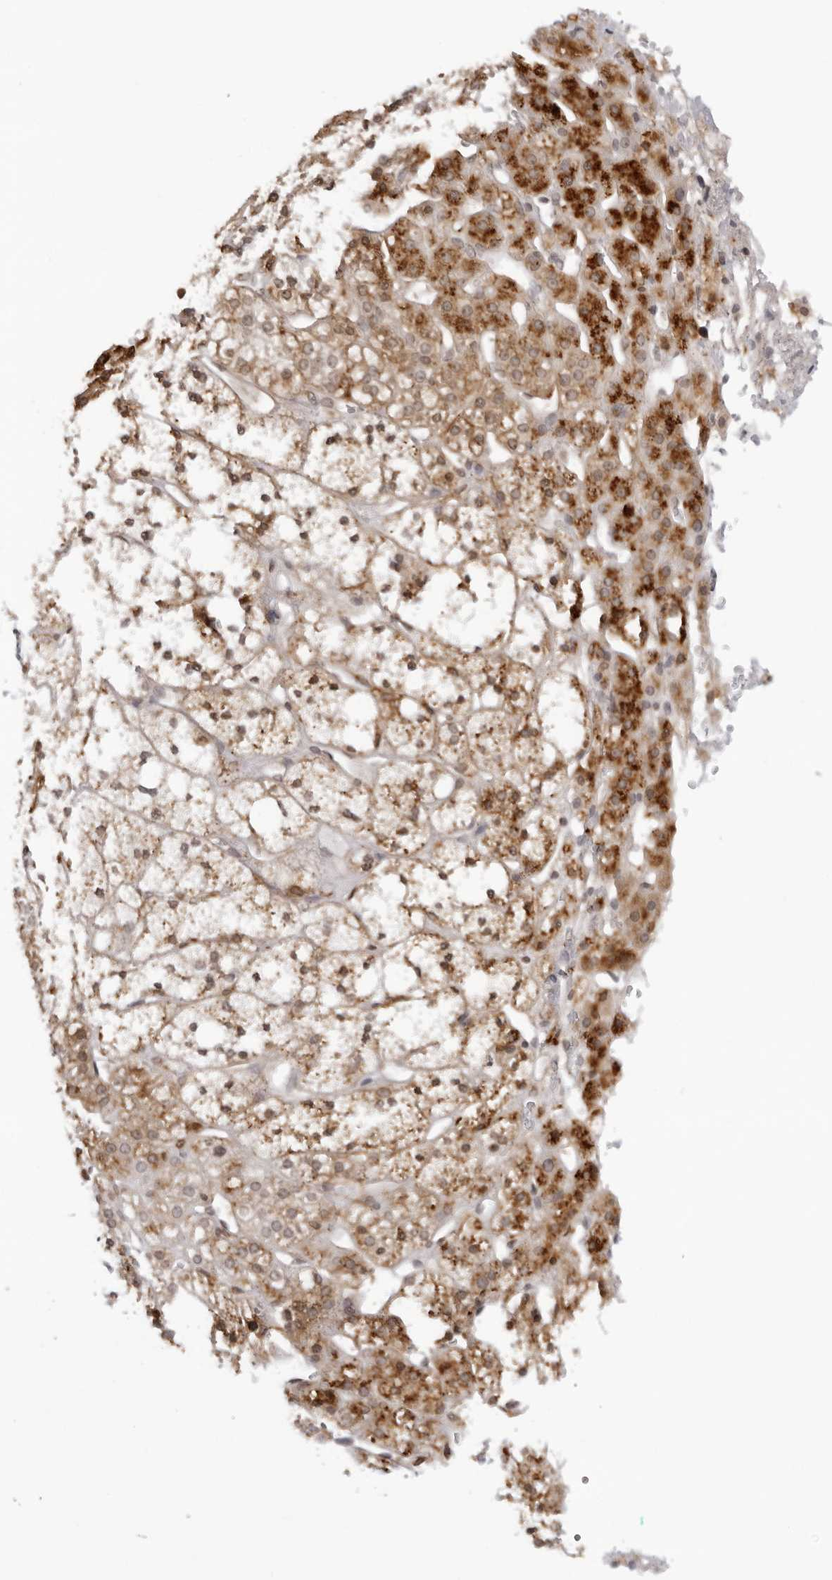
{"staining": {"intensity": "strong", "quantity": "25%-75%", "location": "cytoplasmic/membranous"}, "tissue": "adrenal gland", "cell_type": "Glandular cells", "image_type": "normal", "snomed": [{"axis": "morphology", "description": "Normal tissue, NOS"}, {"axis": "topography", "description": "Adrenal gland"}], "caption": "Strong cytoplasmic/membranous positivity is appreciated in about 25%-75% of glandular cells in benign adrenal gland.", "gene": "DYNLT5", "patient": {"sex": "male", "age": 56}}